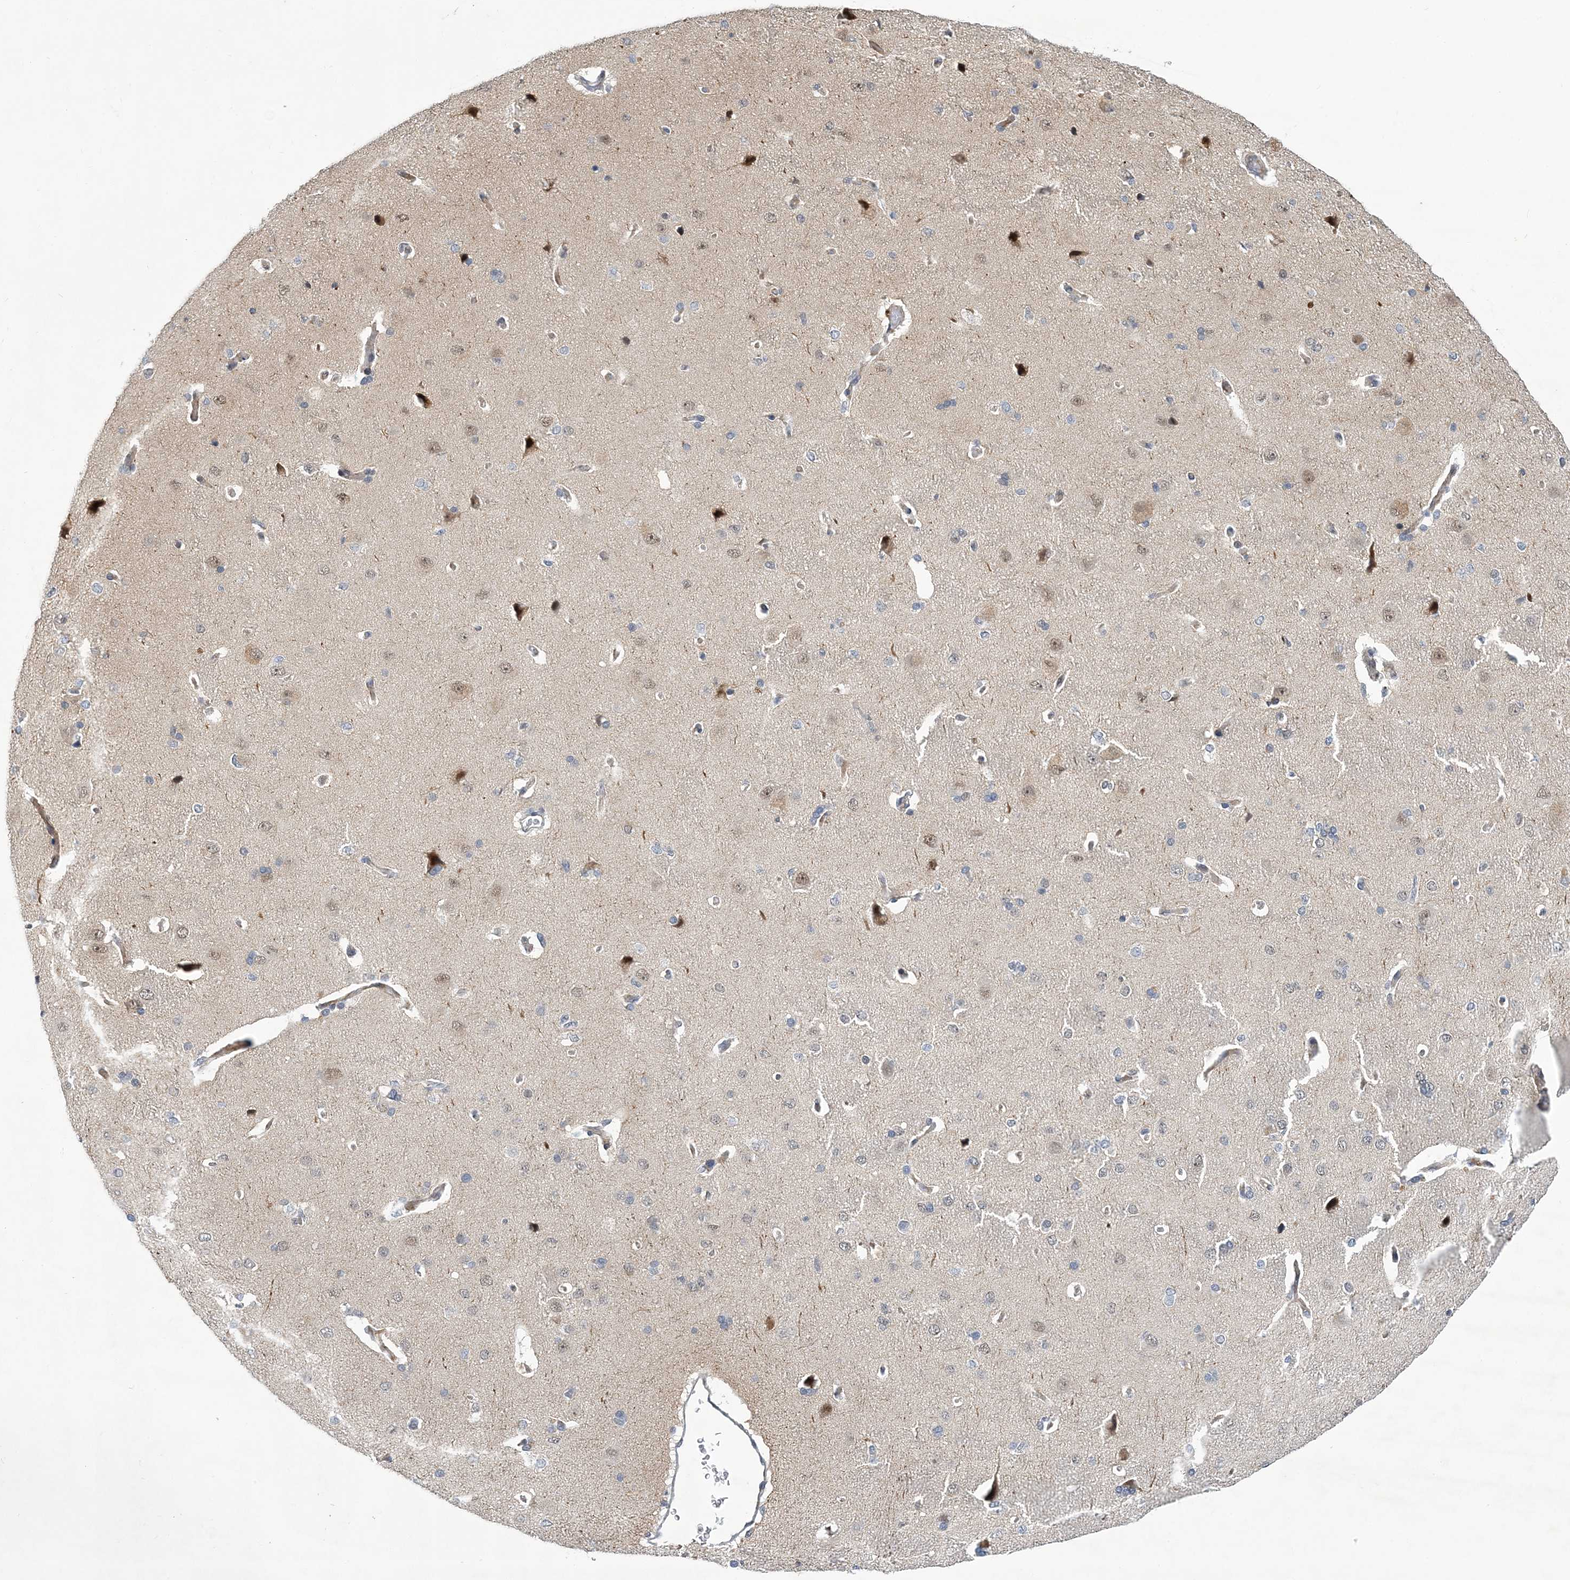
{"staining": {"intensity": "negative", "quantity": "none", "location": "none"}, "tissue": "cerebral cortex", "cell_type": "Endothelial cells", "image_type": "normal", "snomed": [{"axis": "morphology", "description": "Normal tissue, NOS"}, {"axis": "topography", "description": "Cerebral cortex"}], "caption": "DAB (3,3'-diaminobenzidine) immunohistochemical staining of normal cerebral cortex displays no significant expression in endothelial cells.", "gene": "FAM217A", "patient": {"sex": "male", "age": 62}}